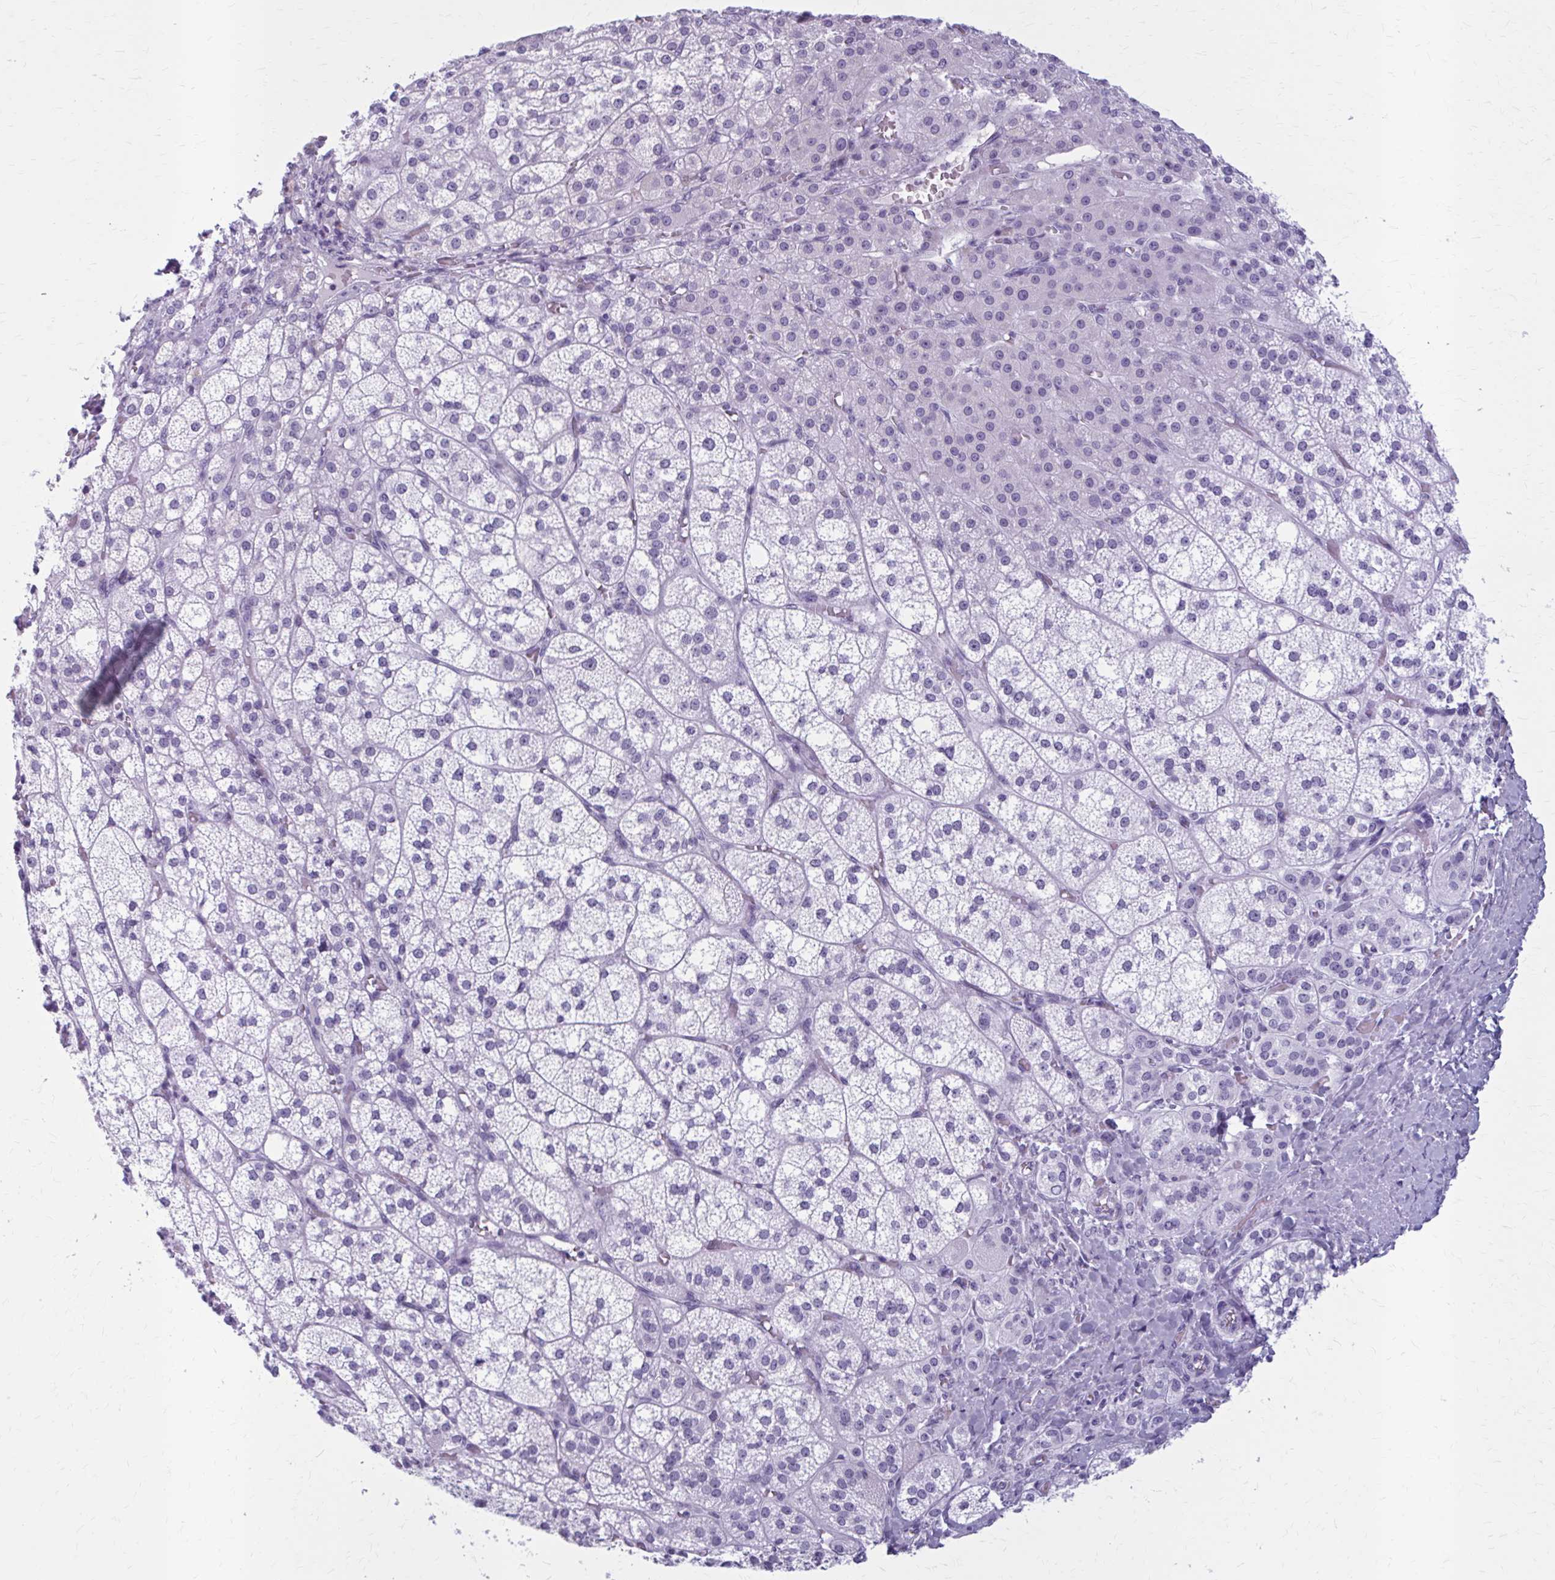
{"staining": {"intensity": "negative", "quantity": "none", "location": "none"}, "tissue": "adrenal gland", "cell_type": "Glandular cells", "image_type": "normal", "snomed": [{"axis": "morphology", "description": "Normal tissue, NOS"}, {"axis": "topography", "description": "Adrenal gland"}], "caption": "IHC micrograph of normal adrenal gland: adrenal gland stained with DAB demonstrates no significant protein staining in glandular cells.", "gene": "ZDHHC7", "patient": {"sex": "female", "age": 60}}